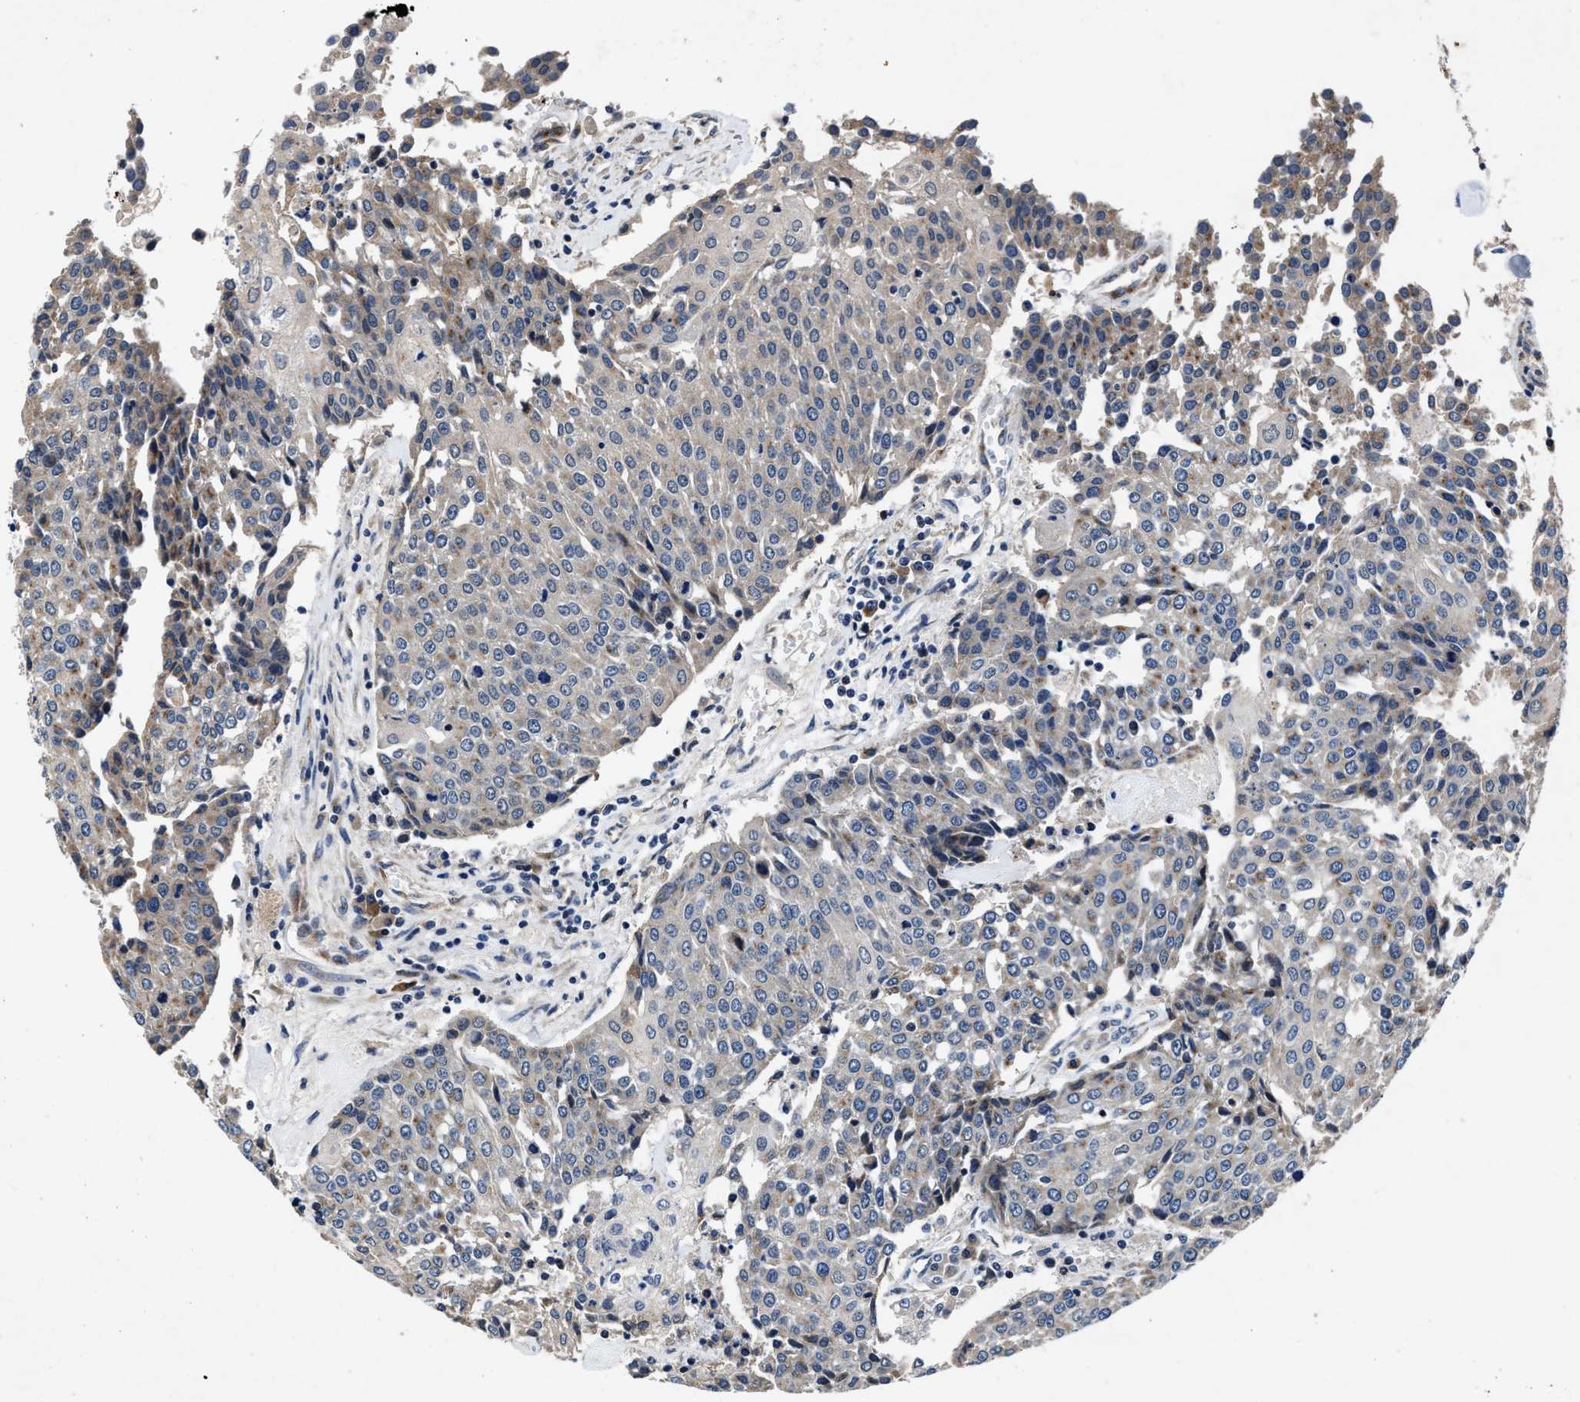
{"staining": {"intensity": "weak", "quantity": "<25%", "location": "cytoplasmic/membranous"}, "tissue": "urothelial cancer", "cell_type": "Tumor cells", "image_type": "cancer", "snomed": [{"axis": "morphology", "description": "Urothelial carcinoma, High grade"}, {"axis": "topography", "description": "Urinary bladder"}], "caption": "High power microscopy image of an immunohistochemistry (IHC) photomicrograph of urothelial carcinoma (high-grade), revealing no significant staining in tumor cells.", "gene": "TMEM53", "patient": {"sex": "female", "age": 85}}